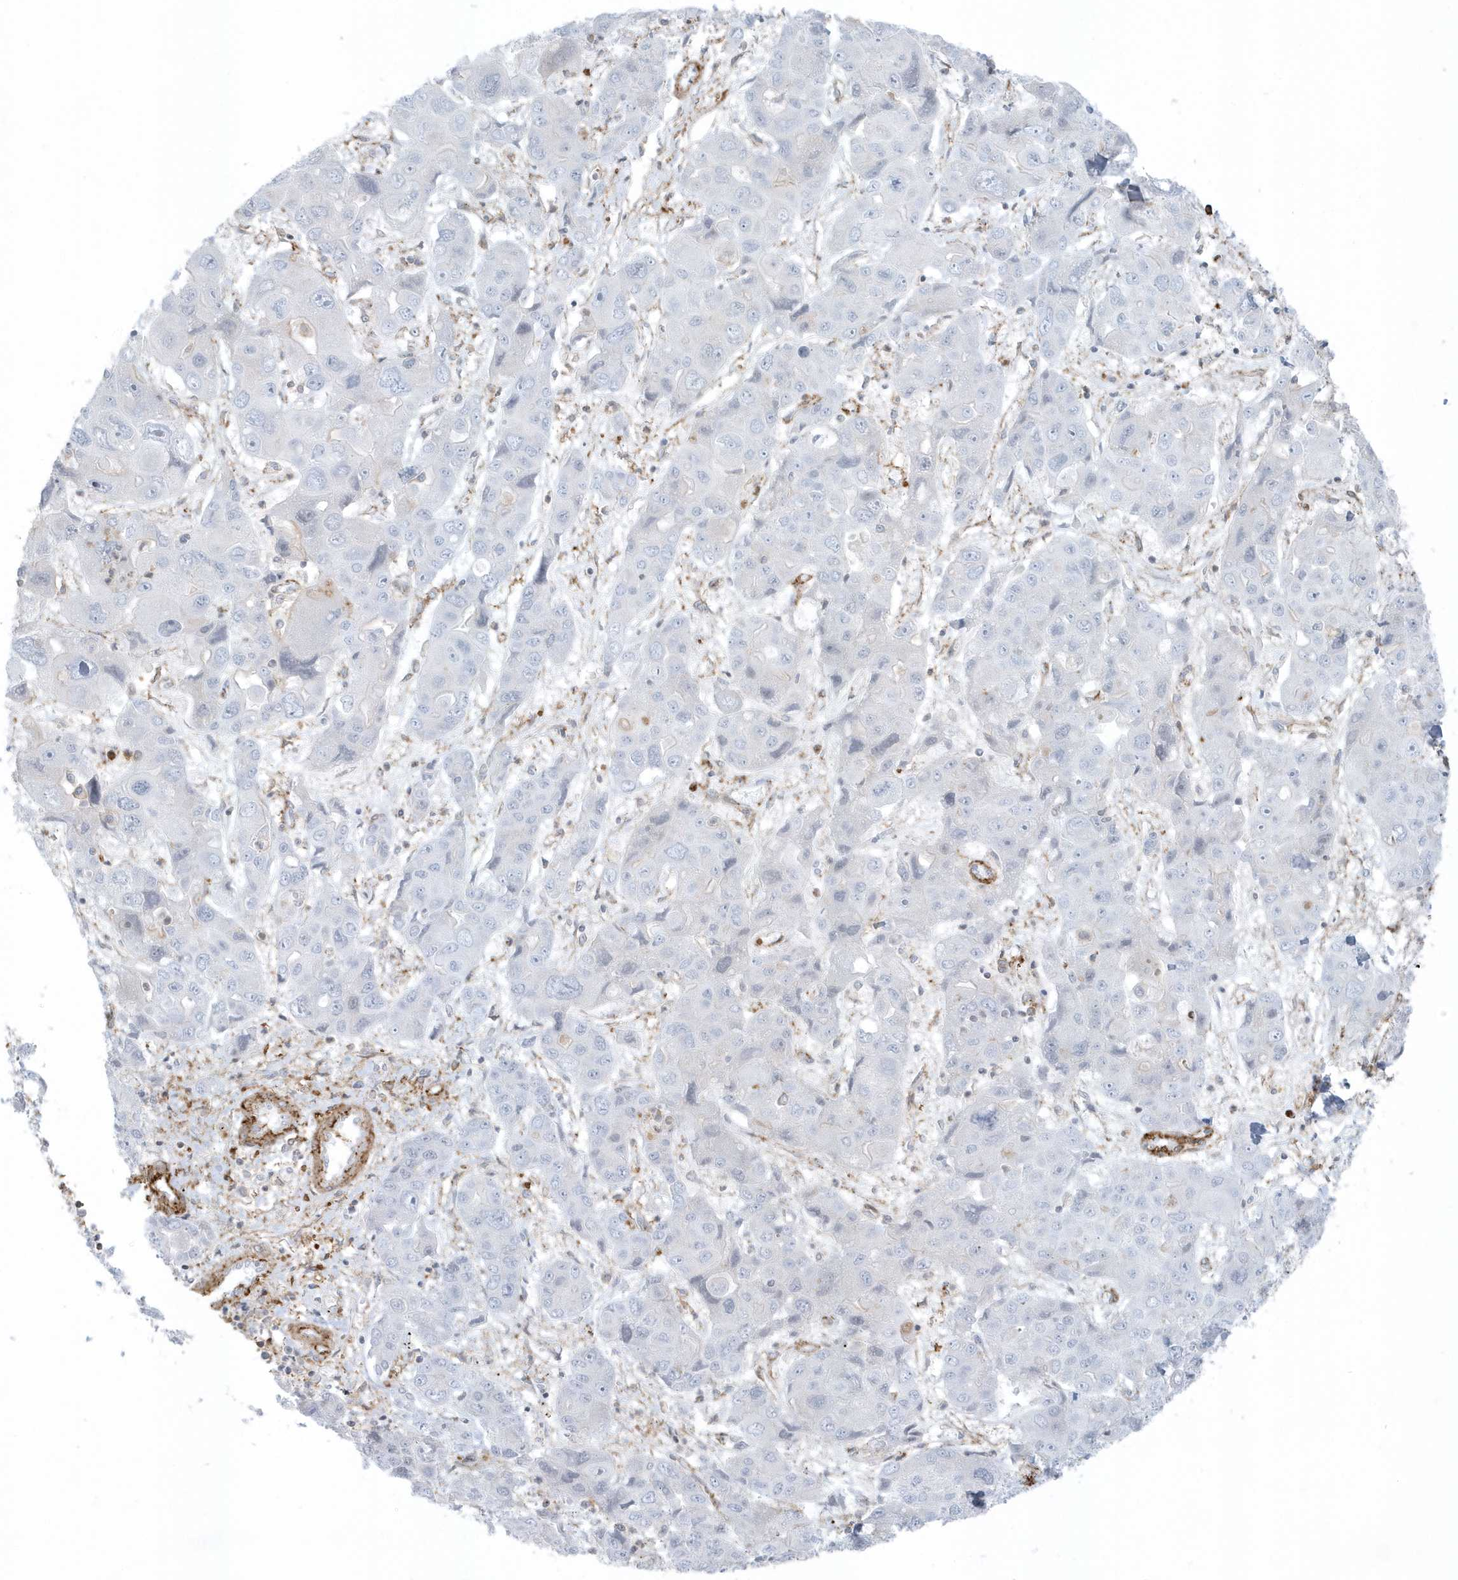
{"staining": {"intensity": "negative", "quantity": "none", "location": "none"}, "tissue": "liver cancer", "cell_type": "Tumor cells", "image_type": "cancer", "snomed": [{"axis": "morphology", "description": "Cholangiocarcinoma"}, {"axis": "topography", "description": "Liver"}], "caption": "Tumor cells show no significant positivity in liver cancer.", "gene": "CACNB2", "patient": {"sex": "male", "age": 67}}